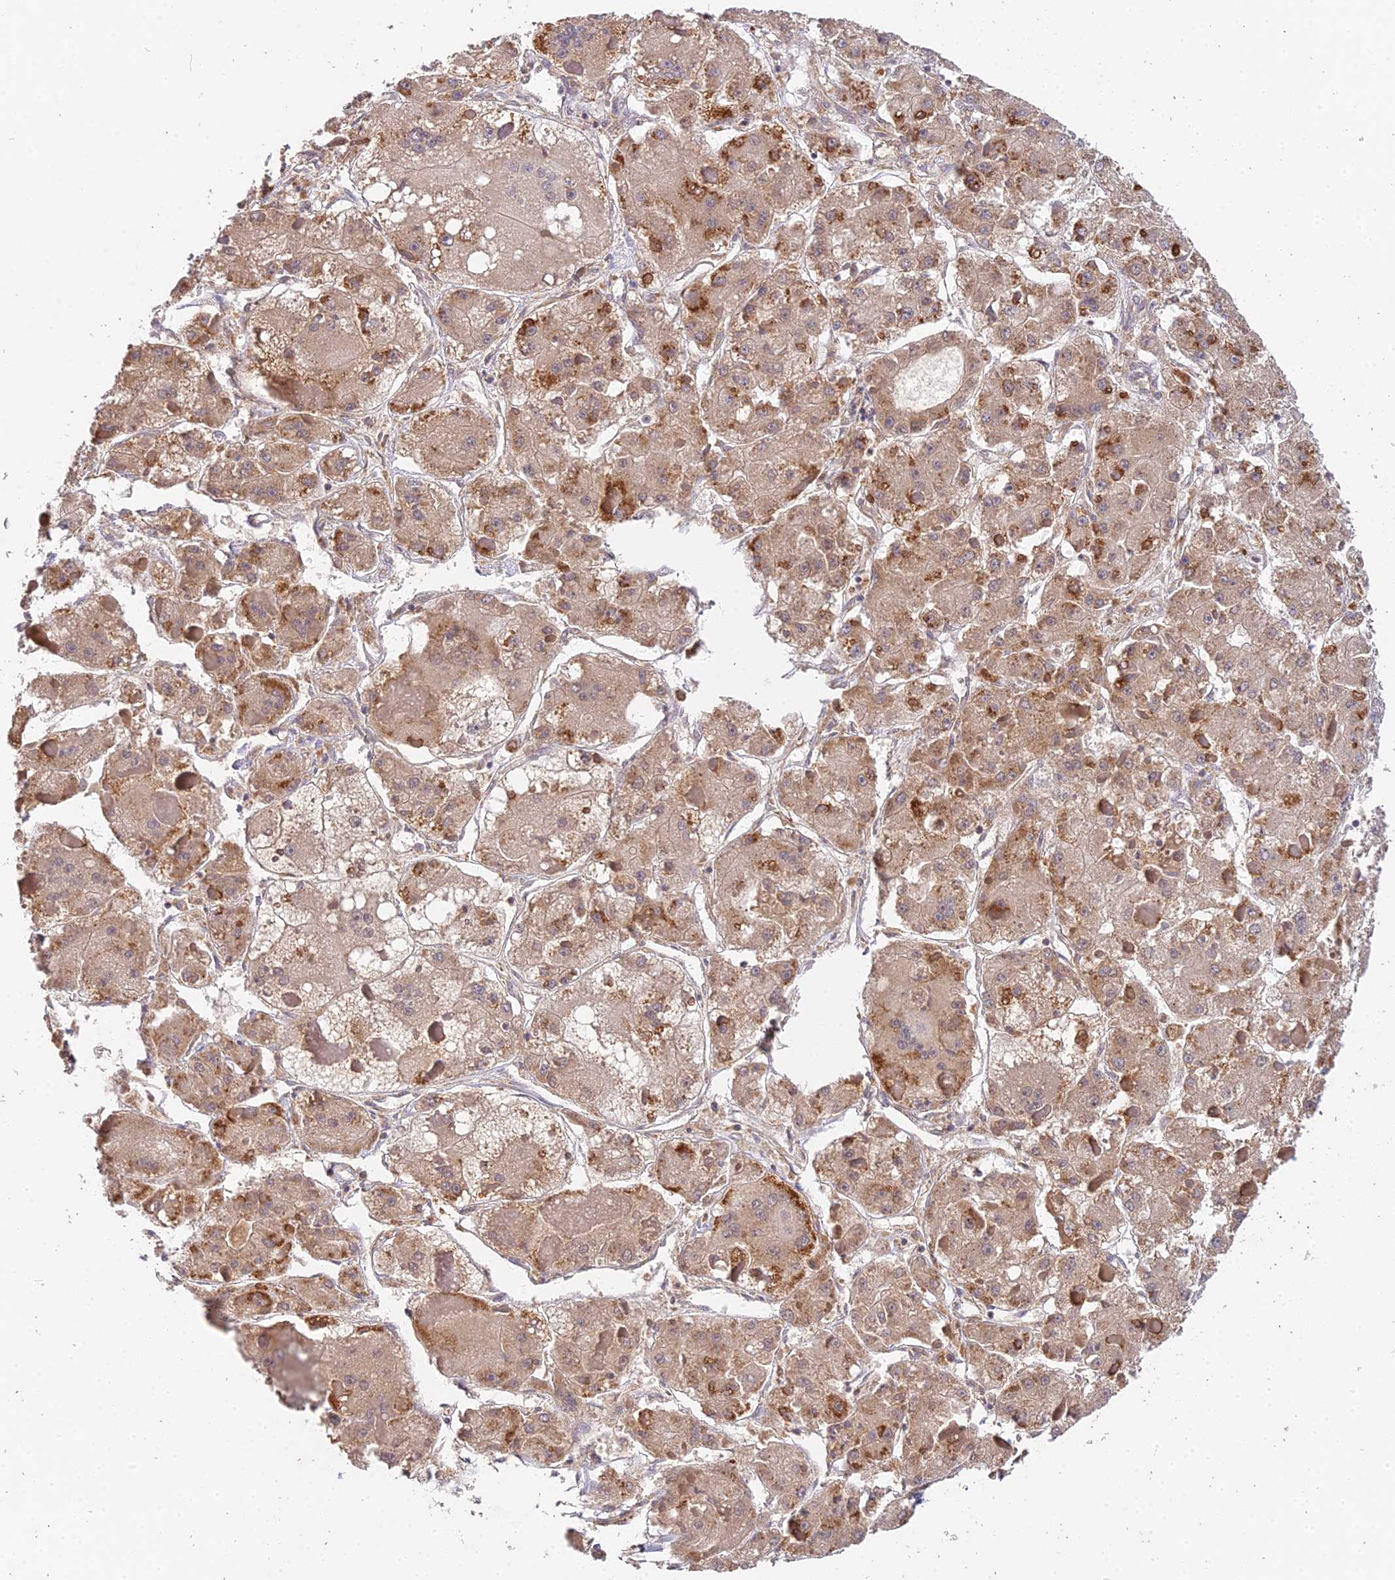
{"staining": {"intensity": "weak", "quantity": ">75%", "location": "cytoplasmic/membranous"}, "tissue": "liver cancer", "cell_type": "Tumor cells", "image_type": "cancer", "snomed": [{"axis": "morphology", "description": "Carcinoma, Hepatocellular, NOS"}, {"axis": "topography", "description": "Liver"}], "caption": "Hepatocellular carcinoma (liver) stained with a protein marker exhibits weak staining in tumor cells.", "gene": "TPRX1", "patient": {"sex": "female", "age": 73}}